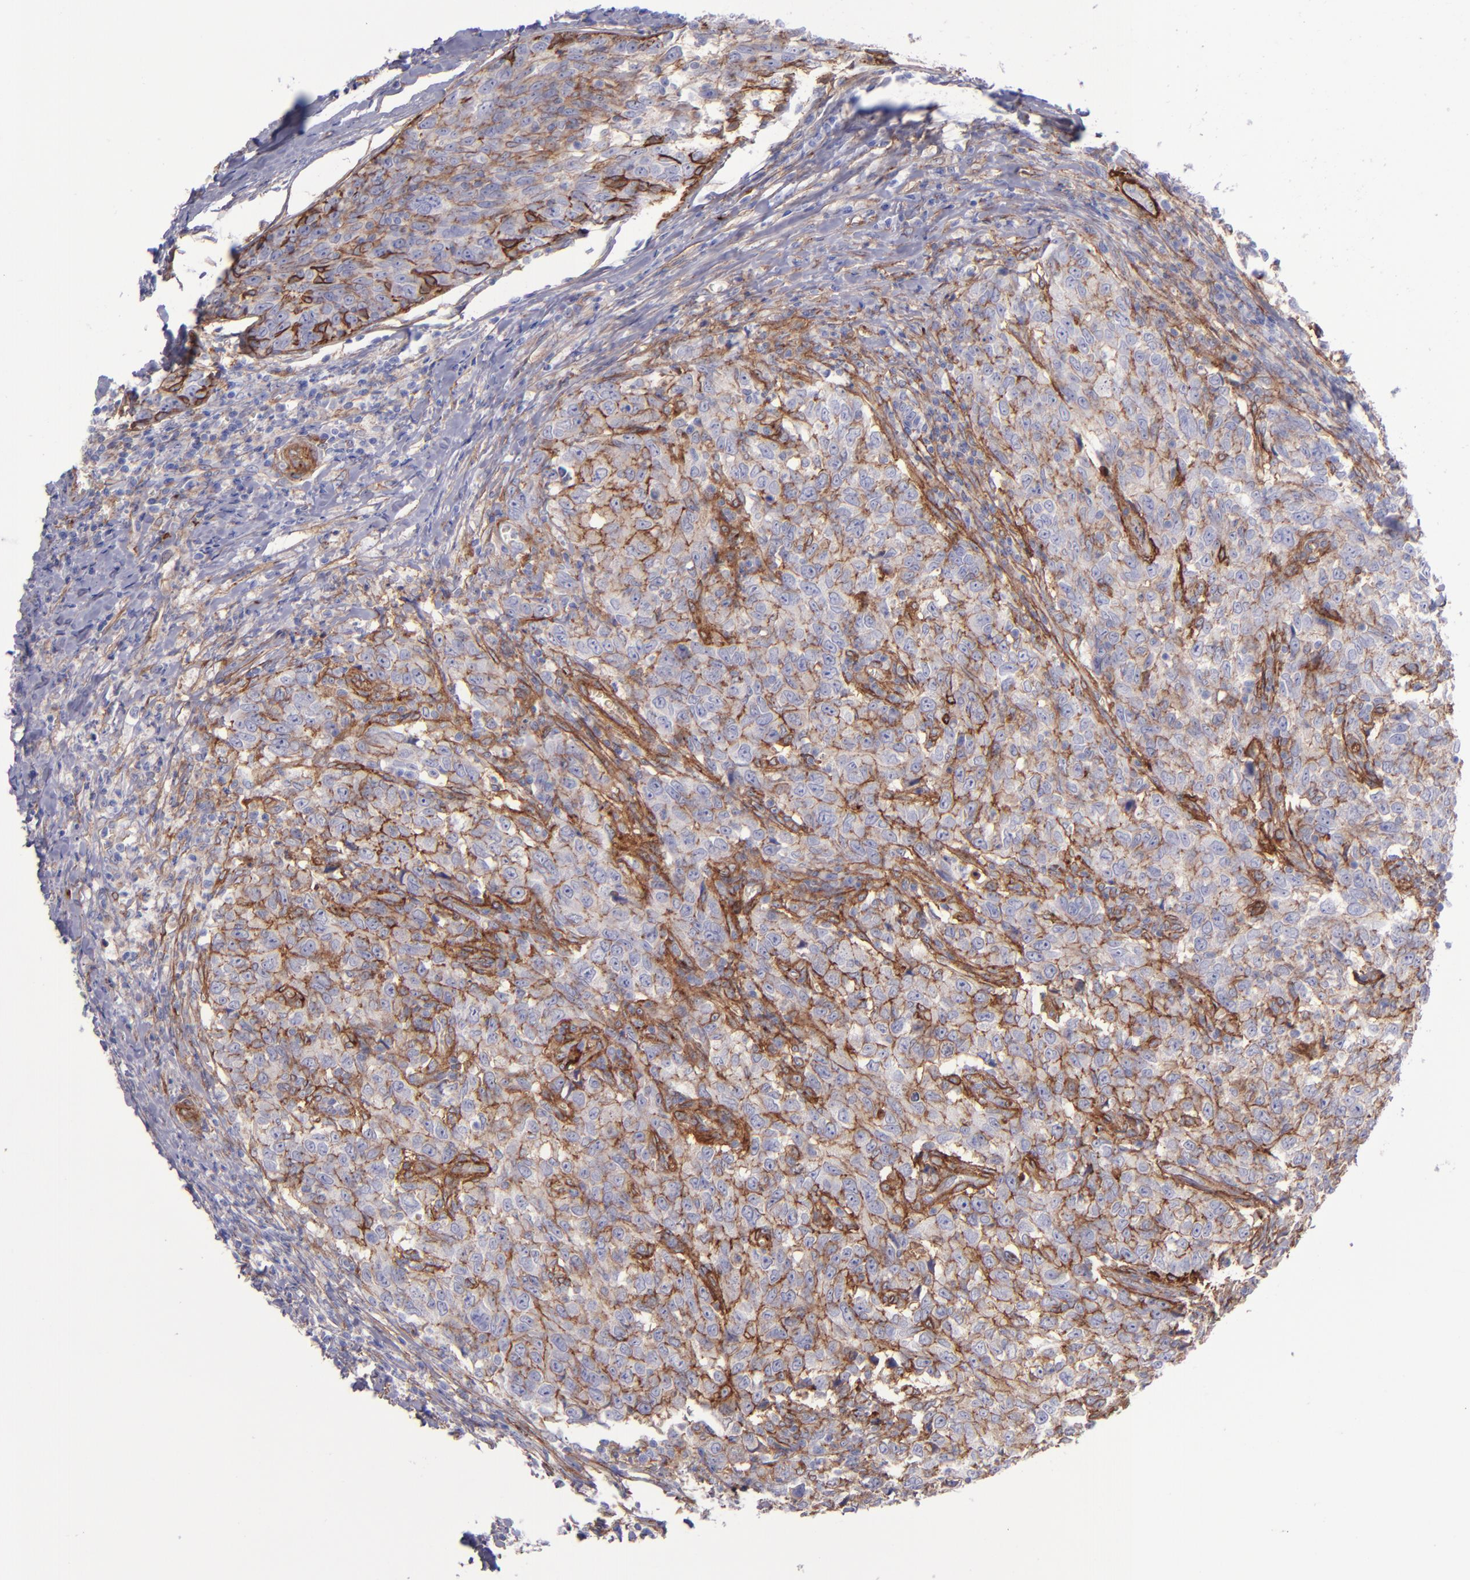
{"staining": {"intensity": "moderate", "quantity": "25%-75%", "location": "cytoplasmic/membranous"}, "tissue": "breast cancer", "cell_type": "Tumor cells", "image_type": "cancer", "snomed": [{"axis": "morphology", "description": "Duct carcinoma"}, {"axis": "topography", "description": "Breast"}], "caption": "The image reveals a brown stain indicating the presence of a protein in the cytoplasmic/membranous of tumor cells in breast cancer.", "gene": "ITGAV", "patient": {"sex": "female", "age": 50}}